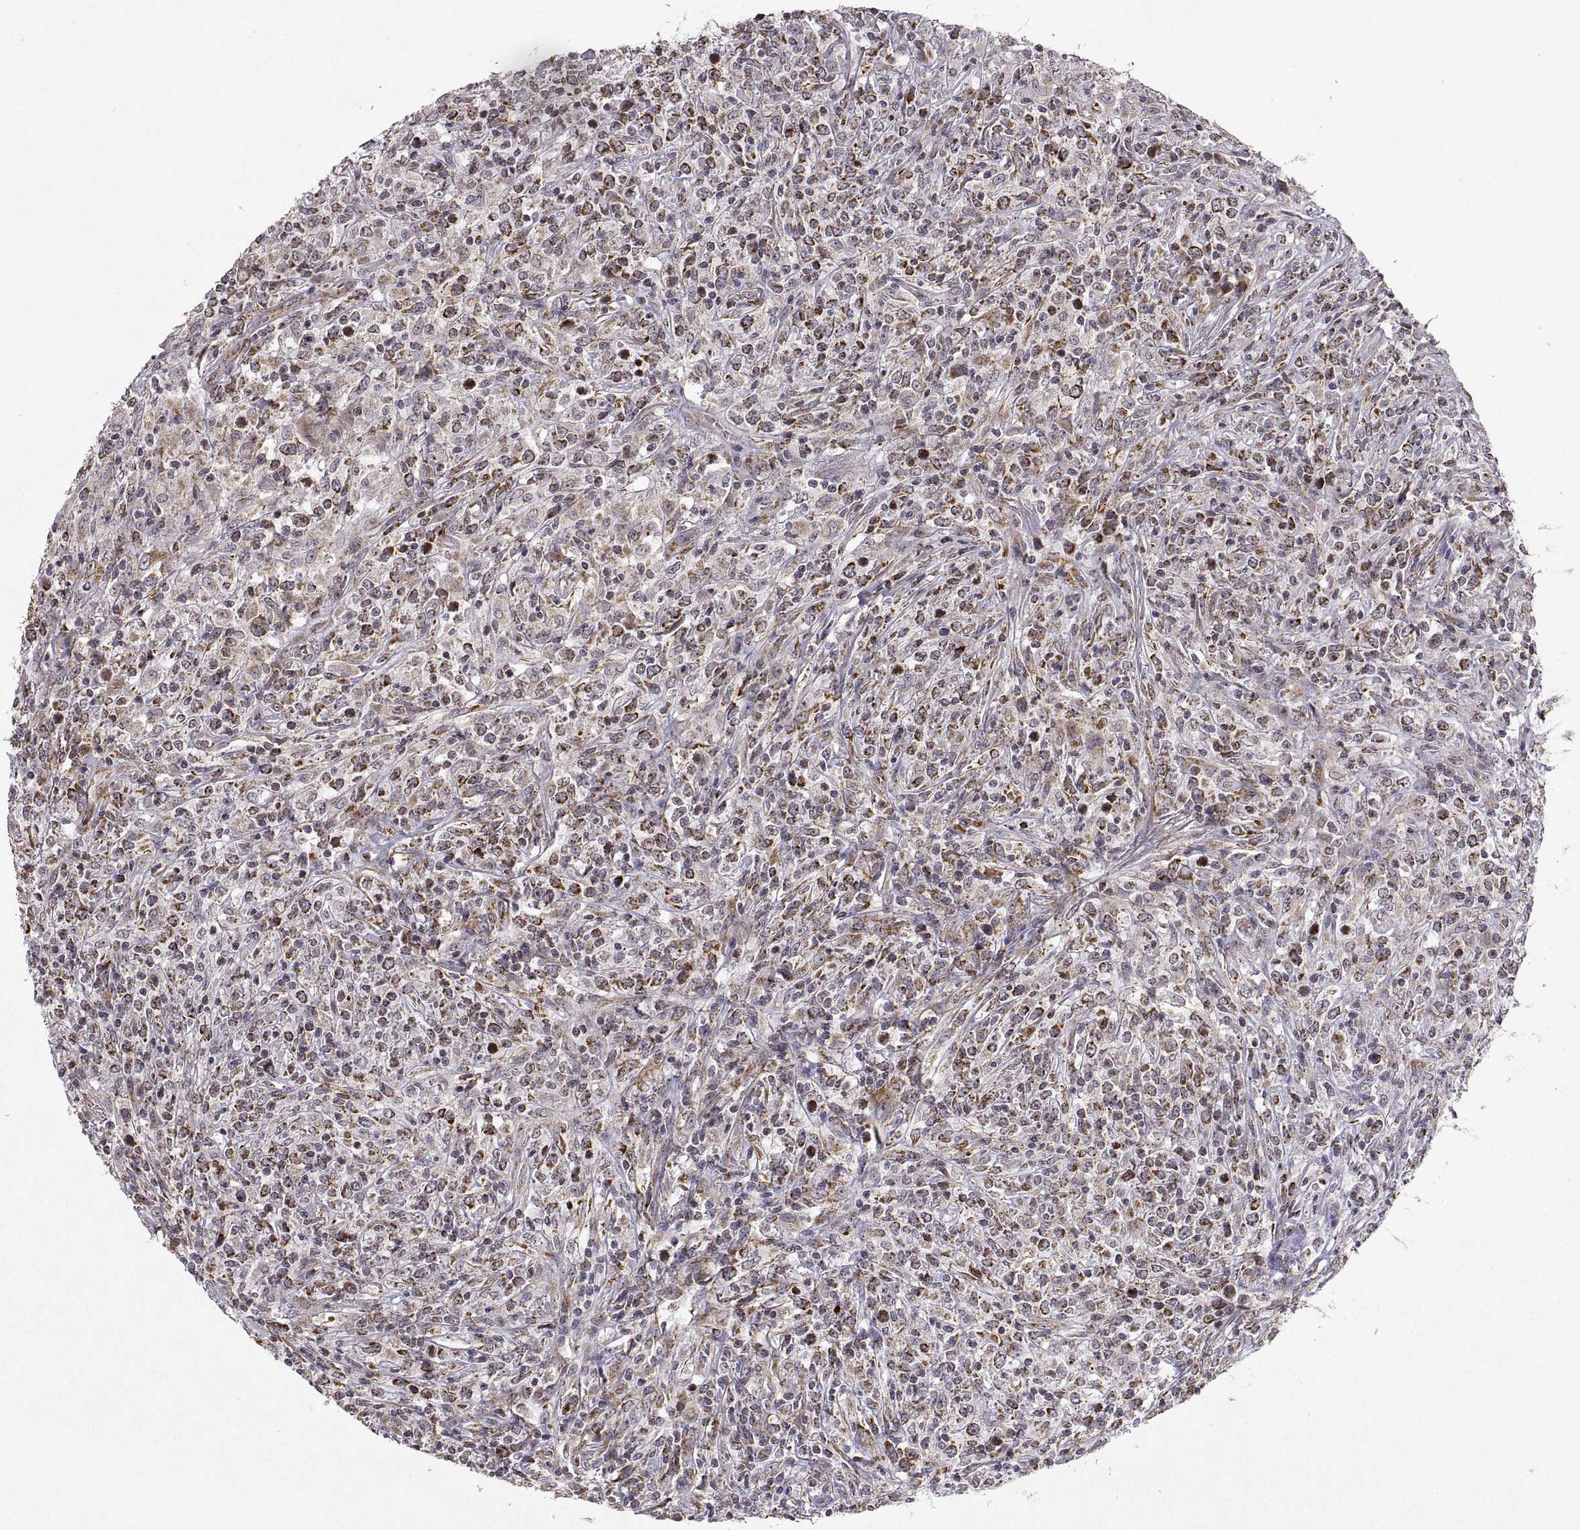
{"staining": {"intensity": "moderate", "quantity": "25%-75%", "location": "cytoplasmic/membranous"}, "tissue": "lymphoma", "cell_type": "Tumor cells", "image_type": "cancer", "snomed": [{"axis": "morphology", "description": "Malignant lymphoma, non-Hodgkin's type, High grade"}, {"axis": "topography", "description": "Lung"}], "caption": "Immunohistochemical staining of human lymphoma displays medium levels of moderate cytoplasmic/membranous protein staining in about 25%-75% of tumor cells. The staining was performed using DAB to visualize the protein expression in brown, while the nuclei were stained in blue with hematoxylin (Magnification: 20x).", "gene": "MANBAL", "patient": {"sex": "male", "age": 79}}